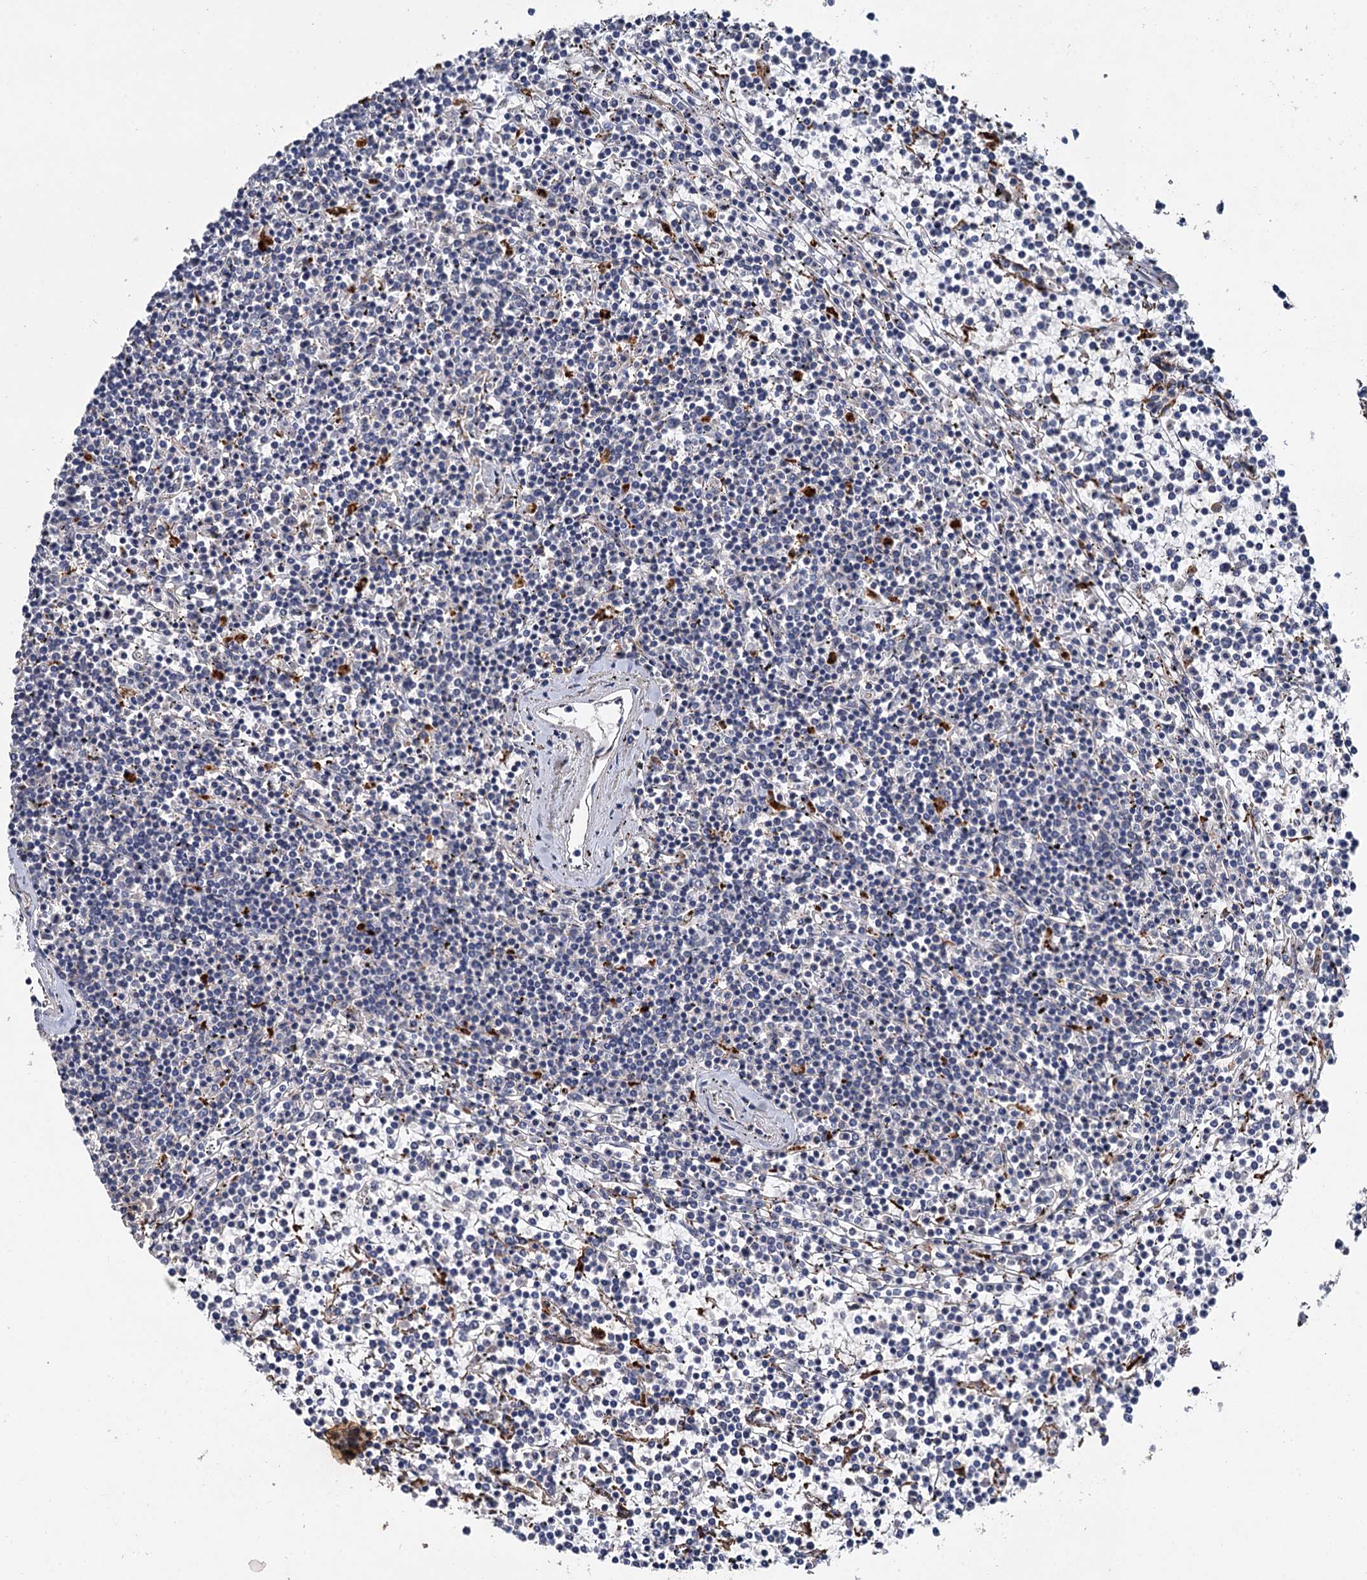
{"staining": {"intensity": "negative", "quantity": "none", "location": "none"}, "tissue": "lymphoma", "cell_type": "Tumor cells", "image_type": "cancer", "snomed": [{"axis": "morphology", "description": "Malignant lymphoma, non-Hodgkin's type, Low grade"}, {"axis": "topography", "description": "Spleen"}], "caption": "Malignant lymphoma, non-Hodgkin's type (low-grade) was stained to show a protein in brown. There is no significant staining in tumor cells.", "gene": "GBA1", "patient": {"sex": "female", "age": 19}}